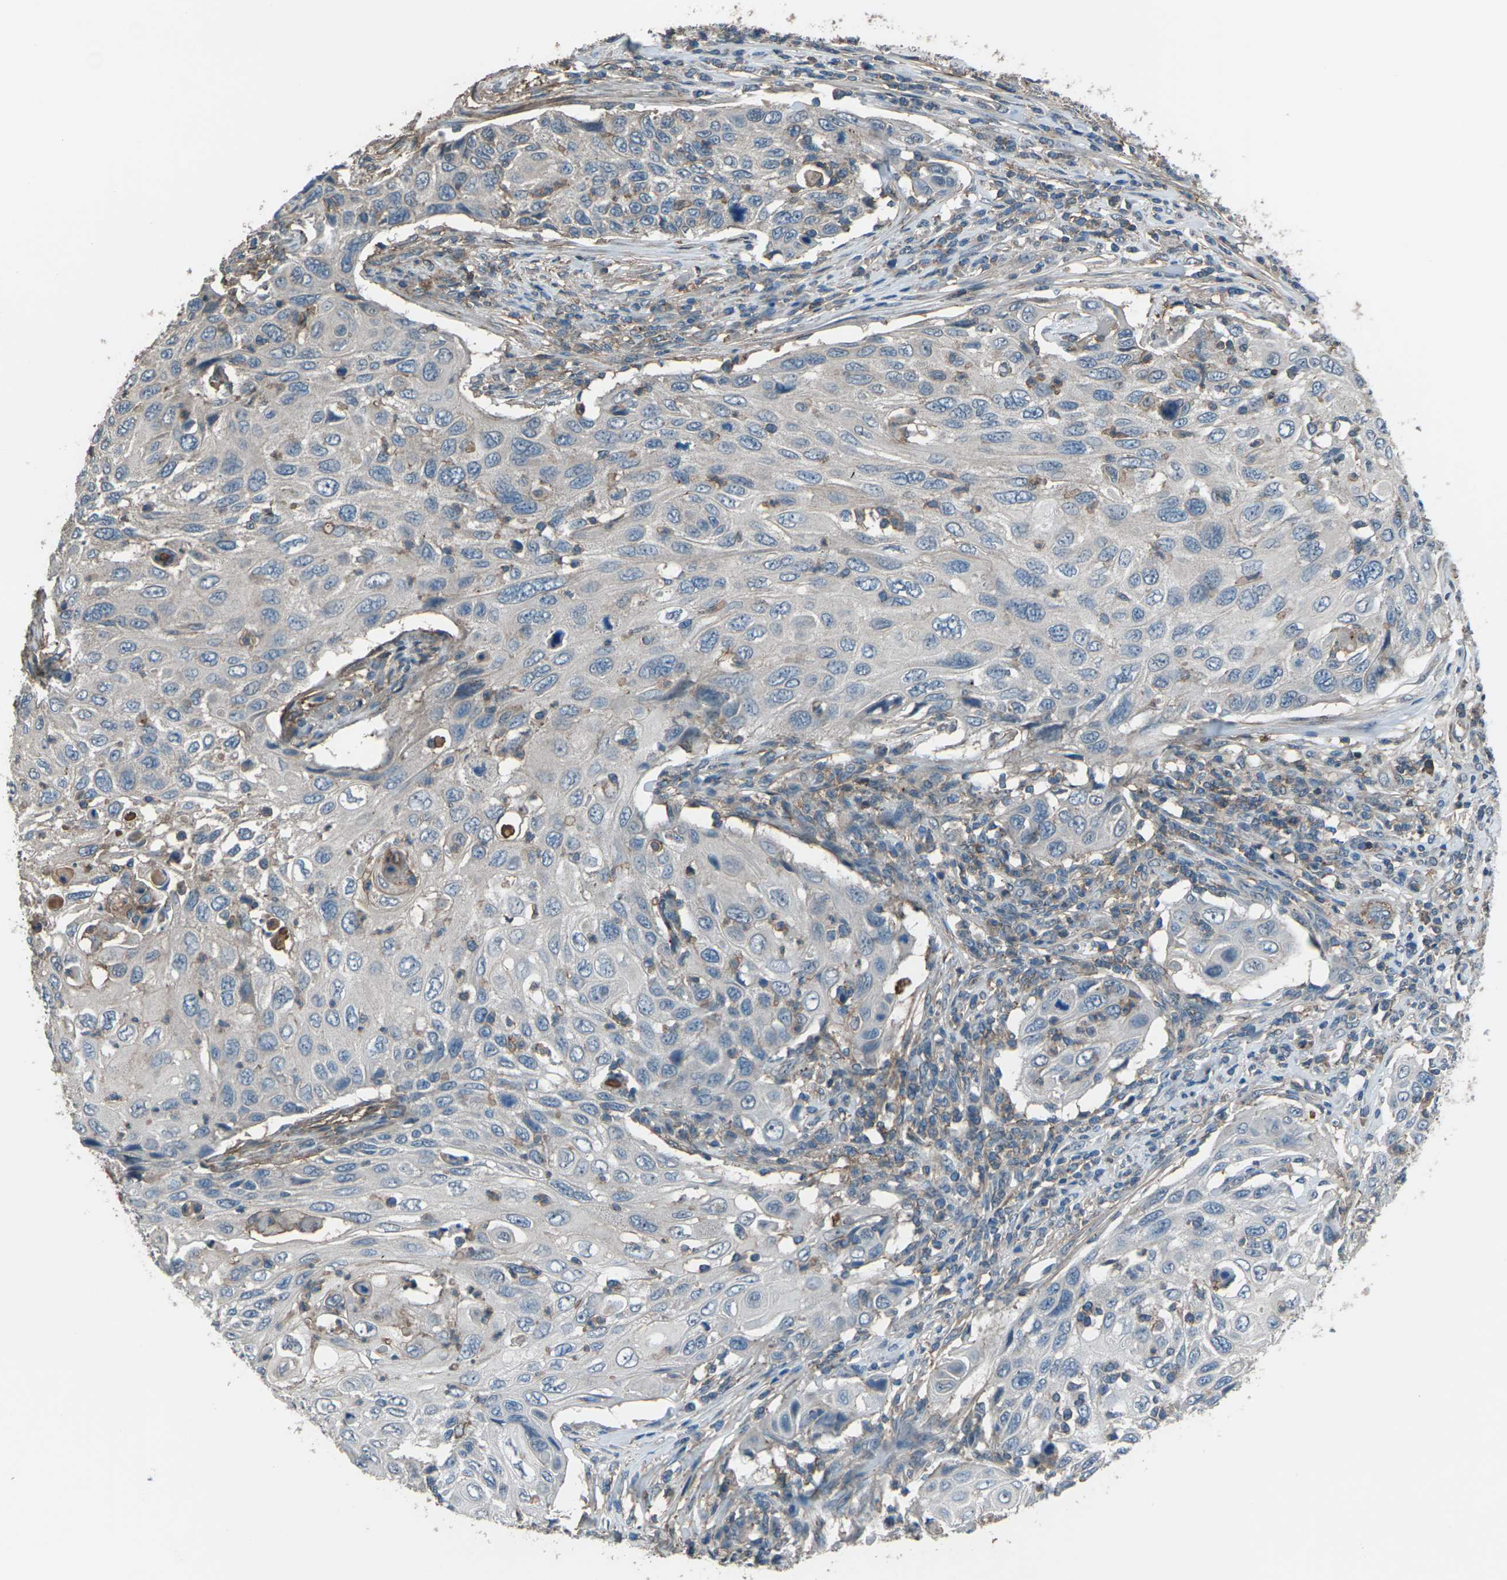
{"staining": {"intensity": "negative", "quantity": "none", "location": "none"}, "tissue": "cervical cancer", "cell_type": "Tumor cells", "image_type": "cancer", "snomed": [{"axis": "morphology", "description": "Squamous cell carcinoma, NOS"}, {"axis": "topography", "description": "Cervix"}], "caption": "Immunohistochemistry of squamous cell carcinoma (cervical) shows no staining in tumor cells.", "gene": "CMTM4", "patient": {"sex": "female", "age": 70}}